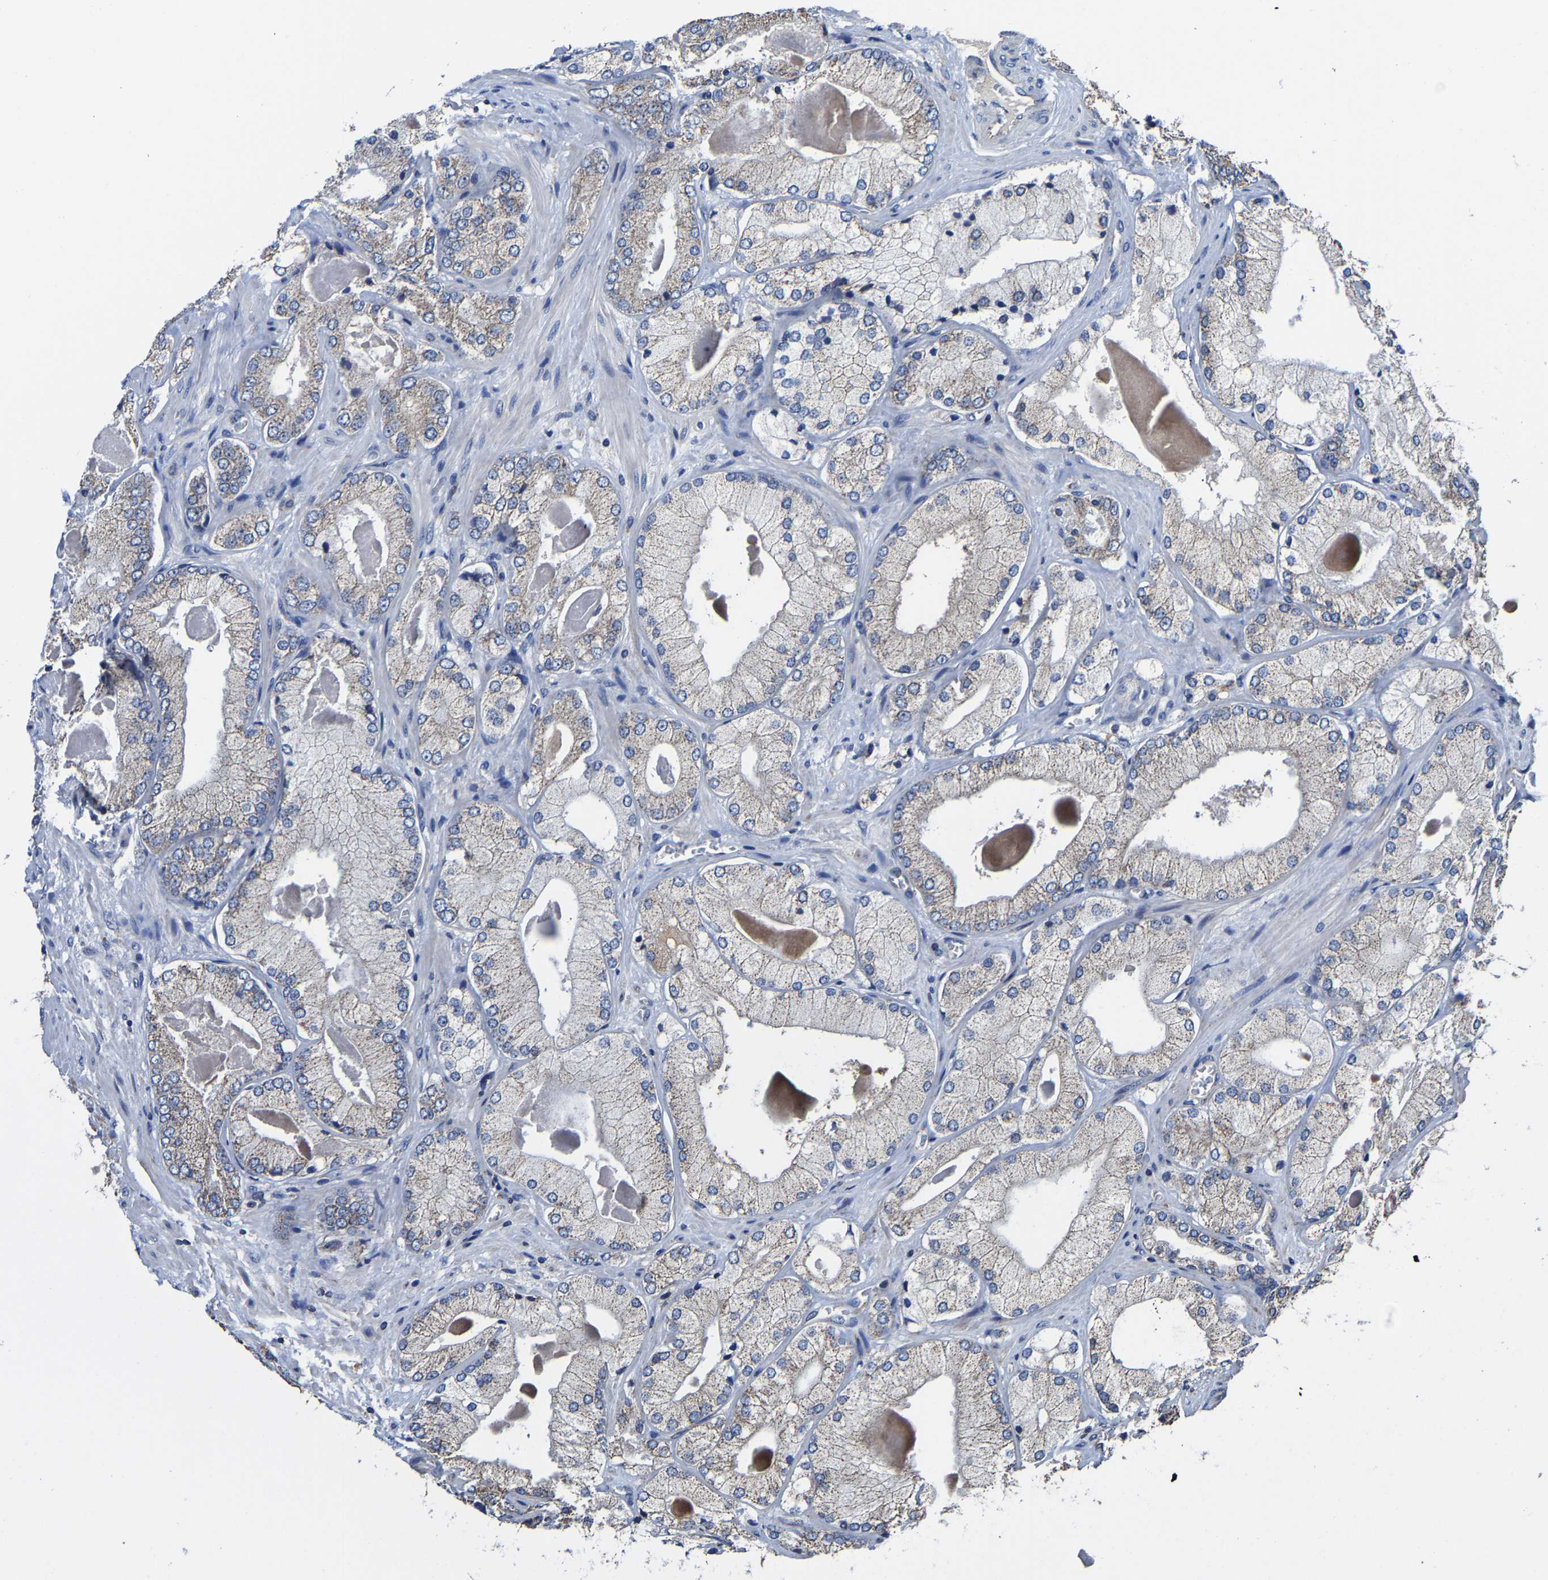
{"staining": {"intensity": "weak", "quantity": "<25%", "location": "cytoplasmic/membranous"}, "tissue": "prostate cancer", "cell_type": "Tumor cells", "image_type": "cancer", "snomed": [{"axis": "morphology", "description": "Adenocarcinoma, Low grade"}, {"axis": "topography", "description": "Prostate"}], "caption": "IHC image of neoplastic tissue: human prostate low-grade adenocarcinoma stained with DAB (3,3'-diaminobenzidine) shows no significant protein expression in tumor cells. (DAB immunohistochemistry (IHC) with hematoxylin counter stain).", "gene": "ZCCHC7", "patient": {"sex": "male", "age": 65}}